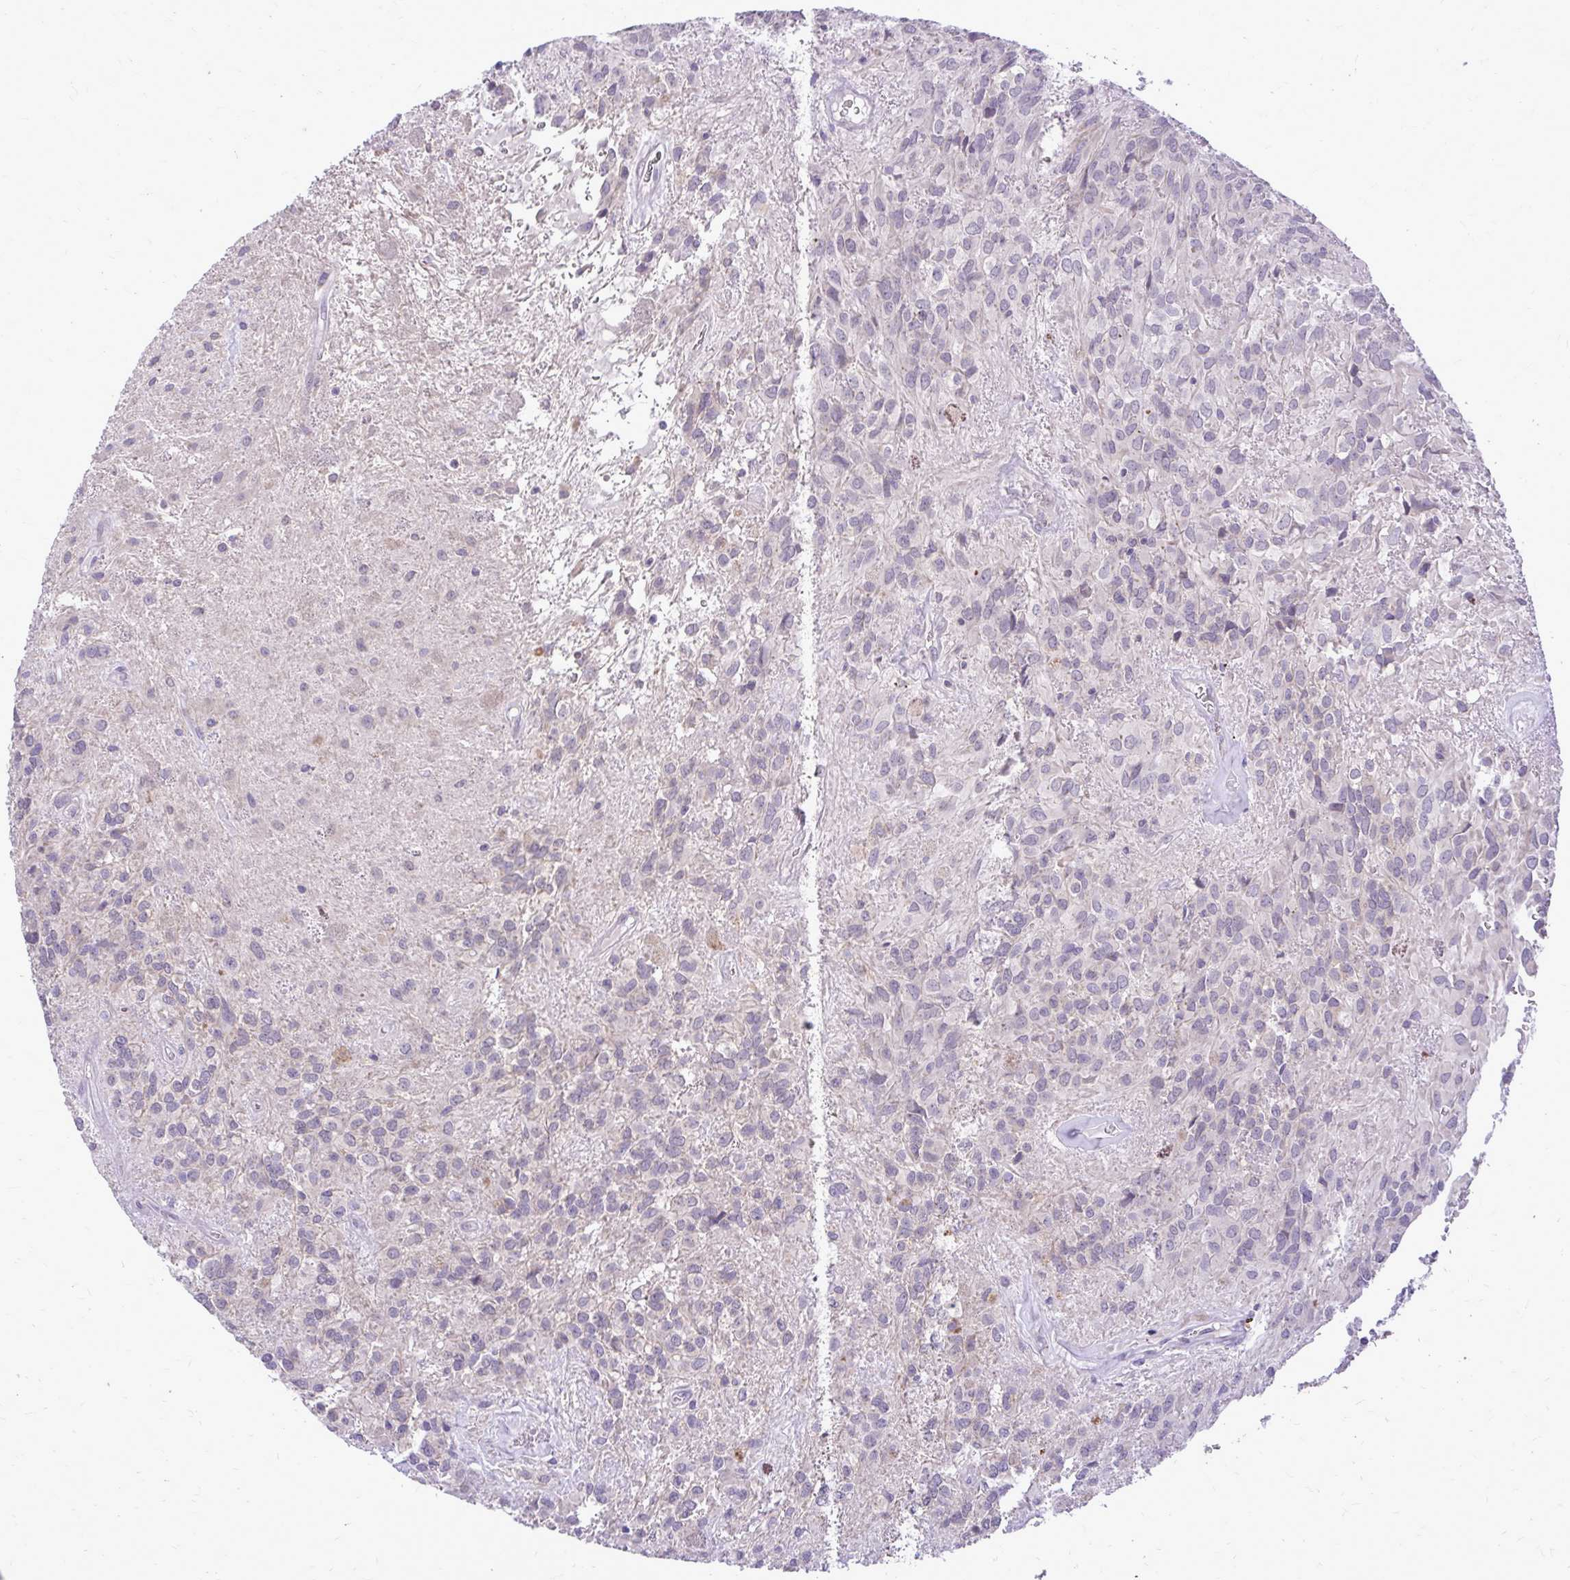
{"staining": {"intensity": "weak", "quantity": "<25%", "location": "cytoplasmic/membranous"}, "tissue": "glioma", "cell_type": "Tumor cells", "image_type": "cancer", "snomed": [{"axis": "morphology", "description": "Glioma, malignant, Low grade"}, {"axis": "topography", "description": "Brain"}], "caption": "An IHC photomicrograph of glioma is shown. There is no staining in tumor cells of glioma. (DAB (3,3'-diaminobenzidine) immunohistochemistry with hematoxylin counter stain).", "gene": "DPY19L1", "patient": {"sex": "male", "age": 56}}